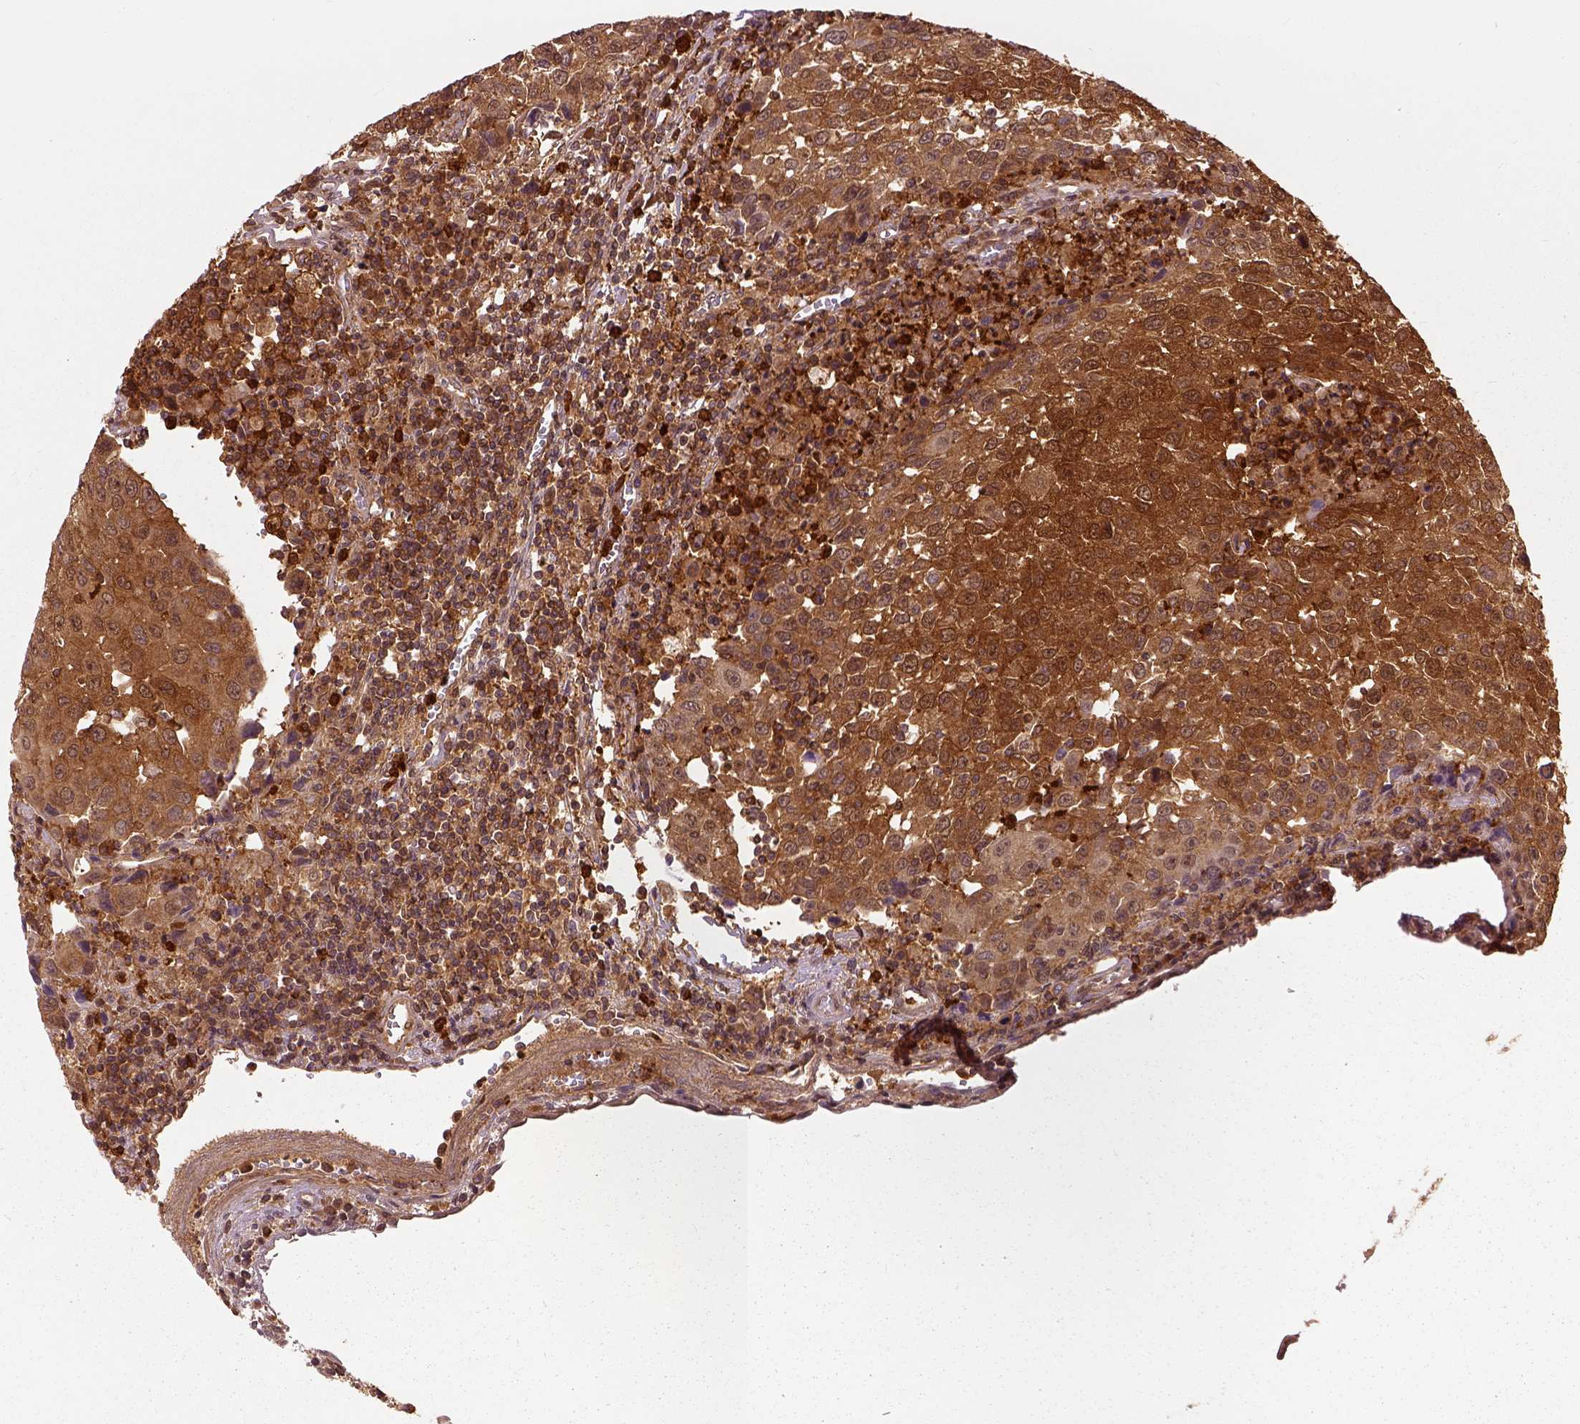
{"staining": {"intensity": "strong", "quantity": ">75%", "location": "cytoplasmic/membranous"}, "tissue": "urothelial cancer", "cell_type": "Tumor cells", "image_type": "cancer", "snomed": [{"axis": "morphology", "description": "Urothelial carcinoma, High grade"}, {"axis": "topography", "description": "Urinary bladder"}], "caption": "Protein staining of high-grade urothelial carcinoma tissue reveals strong cytoplasmic/membranous expression in about >75% of tumor cells.", "gene": "GPI", "patient": {"sex": "female", "age": 85}}